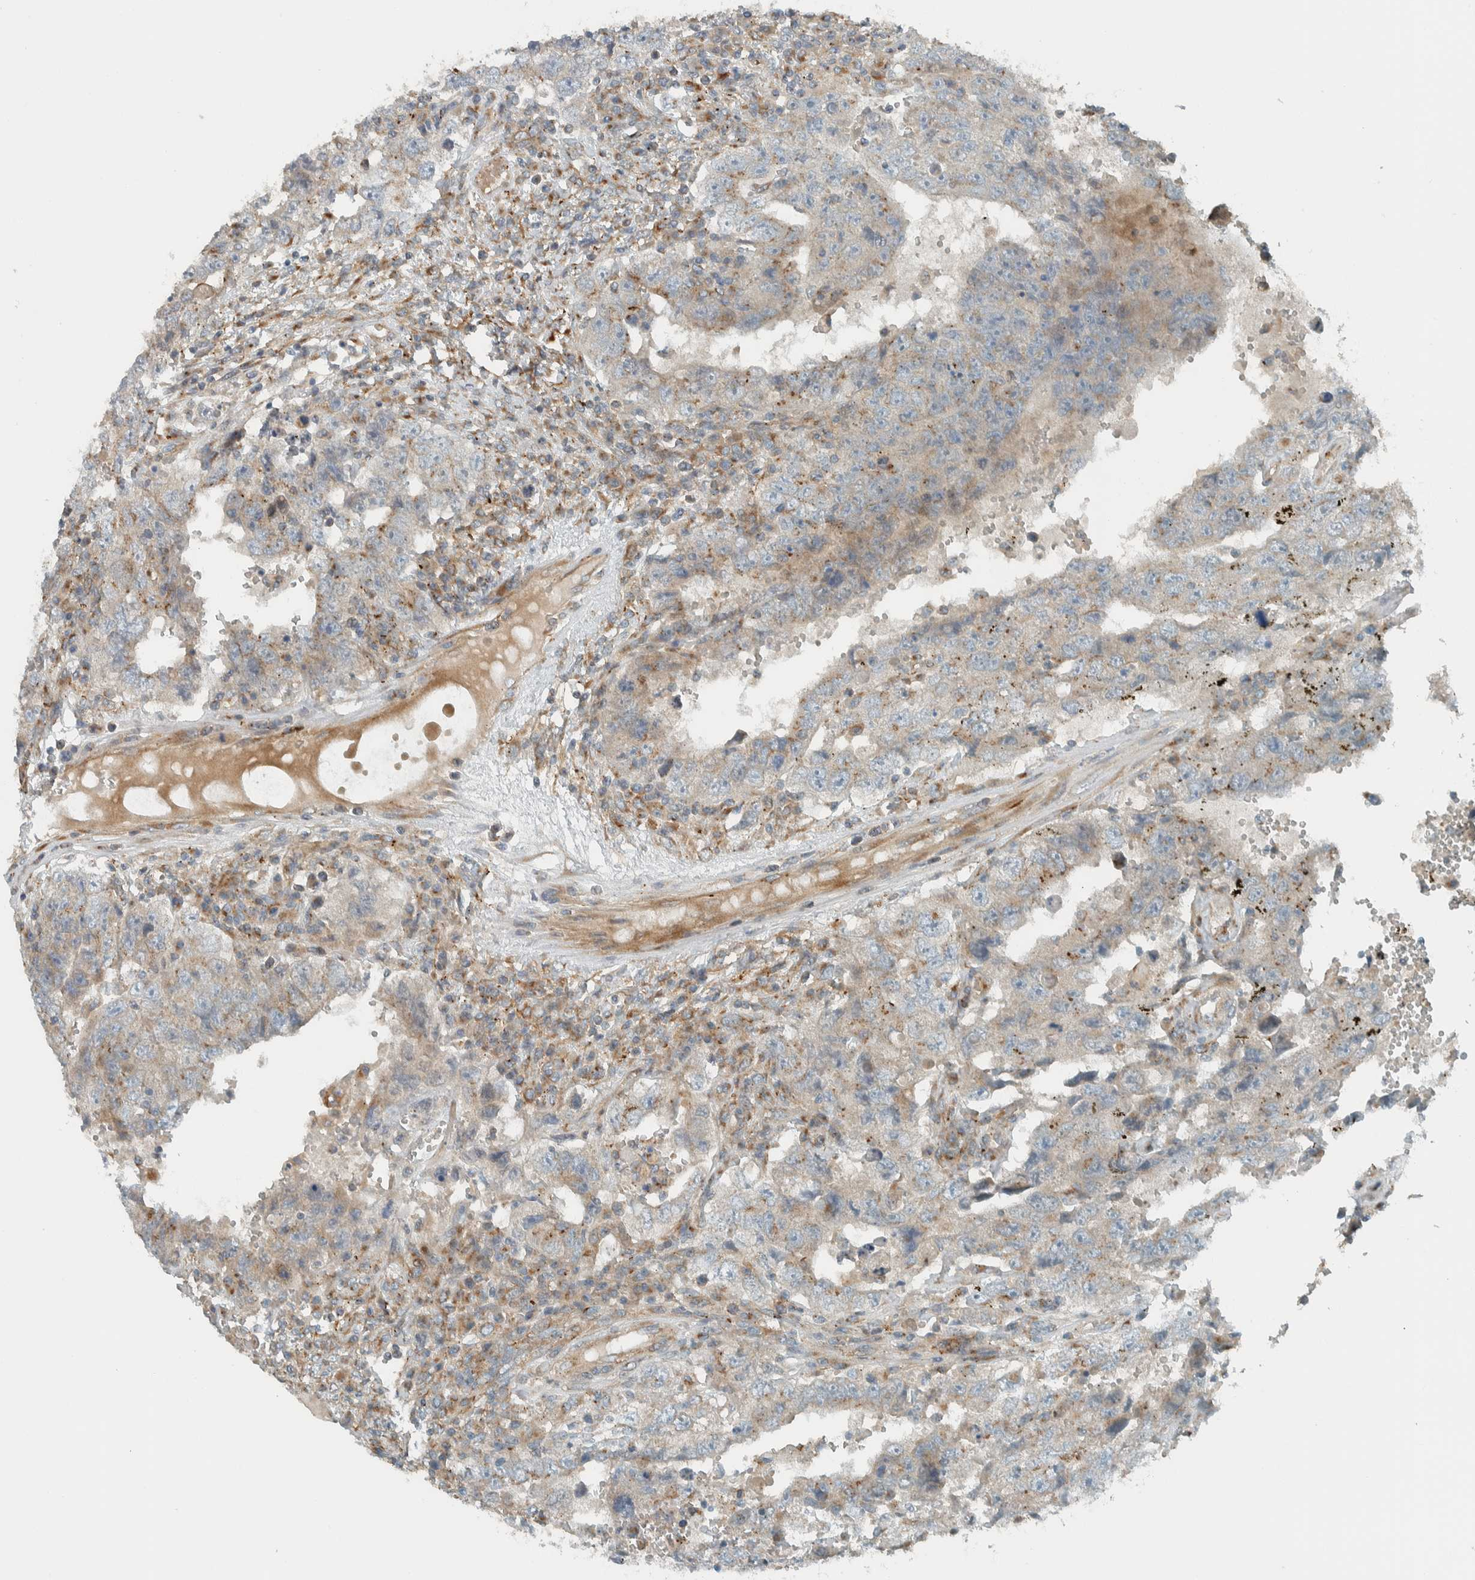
{"staining": {"intensity": "negative", "quantity": "none", "location": "none"}, "tissue": "testis cancer", "cell_type": "Tumor cells", "image_type": "cancer", "snomed": [{"axis": "morphology", "description": "Carcinoma, Embryonal, NOS"}, {"axis": "topography", "description": "Testis"}], "caption": "There is no significant positivity in tumor cells of testis embryonal carcinoma. The staining is performed using DAB (3,3'-diaminobenzidine) brown chromogen with nuclei counter-stained in using hematoxylin.", "gene": "EXOC7", "patient": {"sex": "male", "age": 26}}